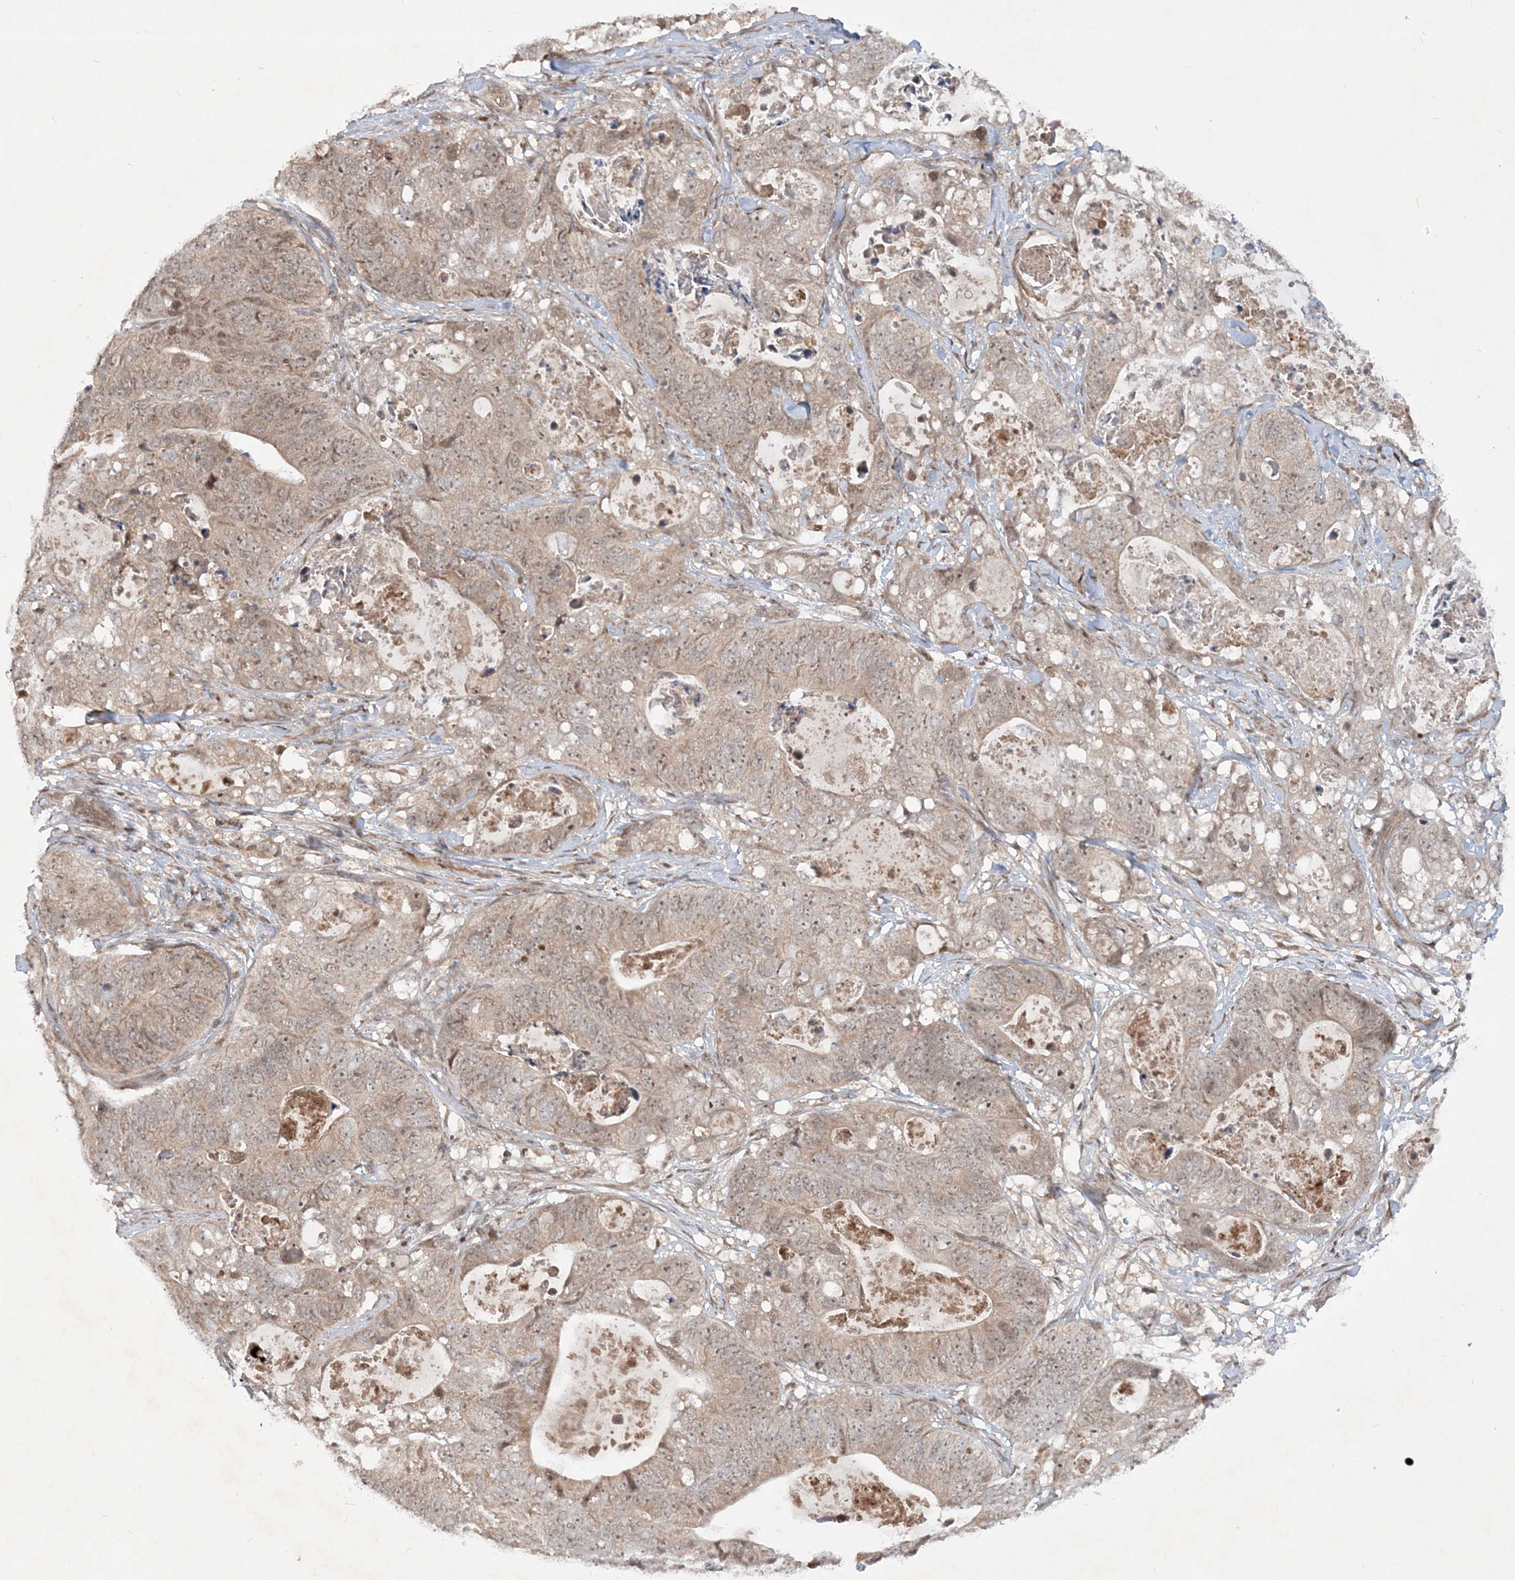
{"staining": {"intensity": "weak", "quantity": "25%-75%", "location": "nuclear"}, "tissue": "stomach cancer", "cell_type": "Tumor cells", "image_type": "cancer", "snomed": [{"axis": "morphology", "description": "Normal tissue, NOS"}, {"axis": "morphology", "description": "Adenocarcinoma, NOS"}, {"axis": "topography", "description": "Stomach"}], "caption": "DAB (3,3'-diaminobenzidine) immunohistochemical staining of human adenocarcinoma (stomach) reveals weak nuclear protein staining in about 25%-75% of tumor cells. The staining was performed using DAB (3,3'-diaminobenzidine), with brown indicating positive protein expression. Nuclei are stained blue with hematoxylin.", "gene": "UBR3", "patient": {"sex": "female", "age": 89}}